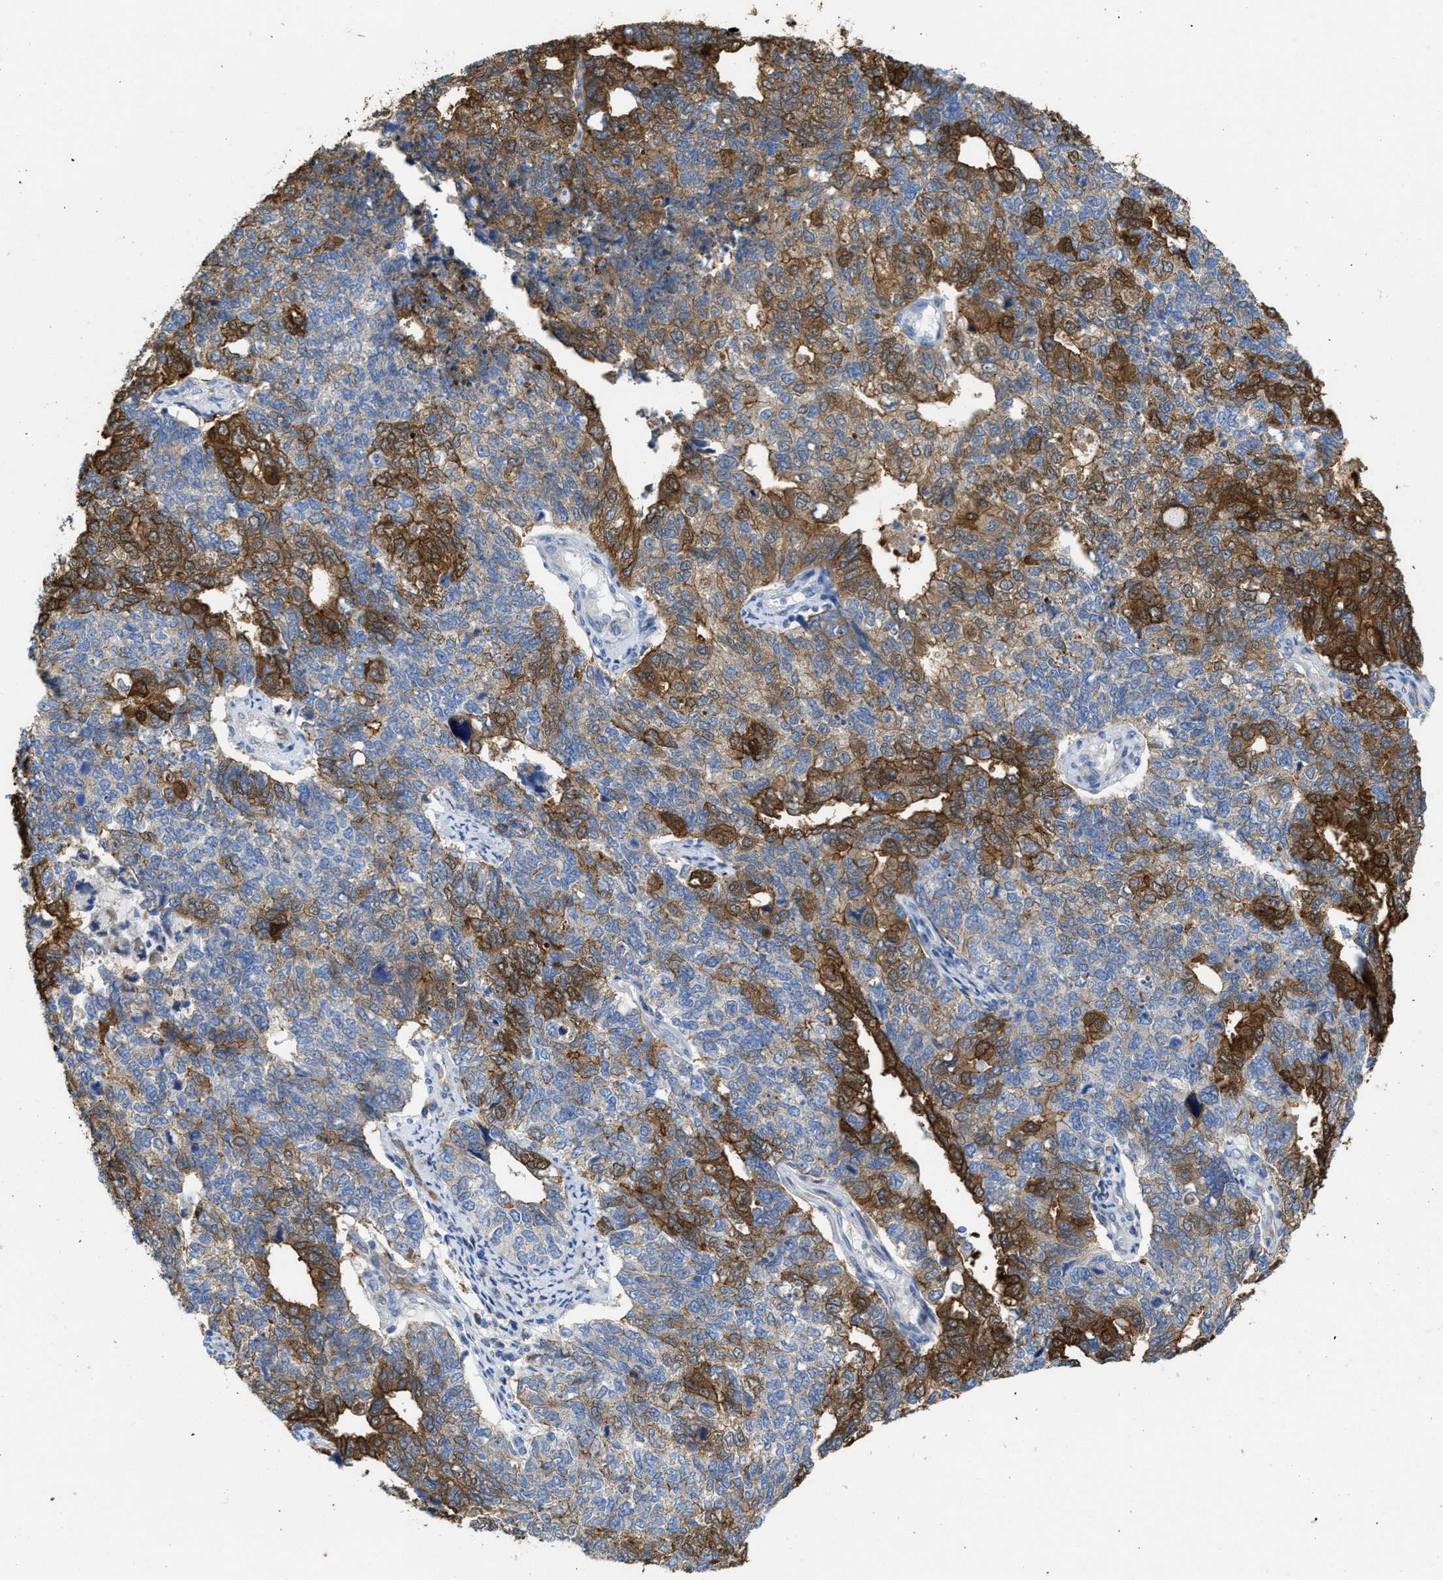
{"staining": {"intensity": "moderate", "quantity": "25%-75%", "location": "cytoplasmic/membranous"}, "tissue": "cervical cancer", "cell_type": "Tumor cells", "image_type": "cancer", "snomed": [{"axis": "morphology", "description": "Squamous cell carcinoma, NOS"}, {"axis": "topography", "description": "Cervix"}], "caption": "The immunohistochemical stain shows moderate cytoplasmic/membranous positivity in tumor cells of cervical cancer tissue.", "gene": "ASS1", "patient": {"sex": "female", "age": 63}}